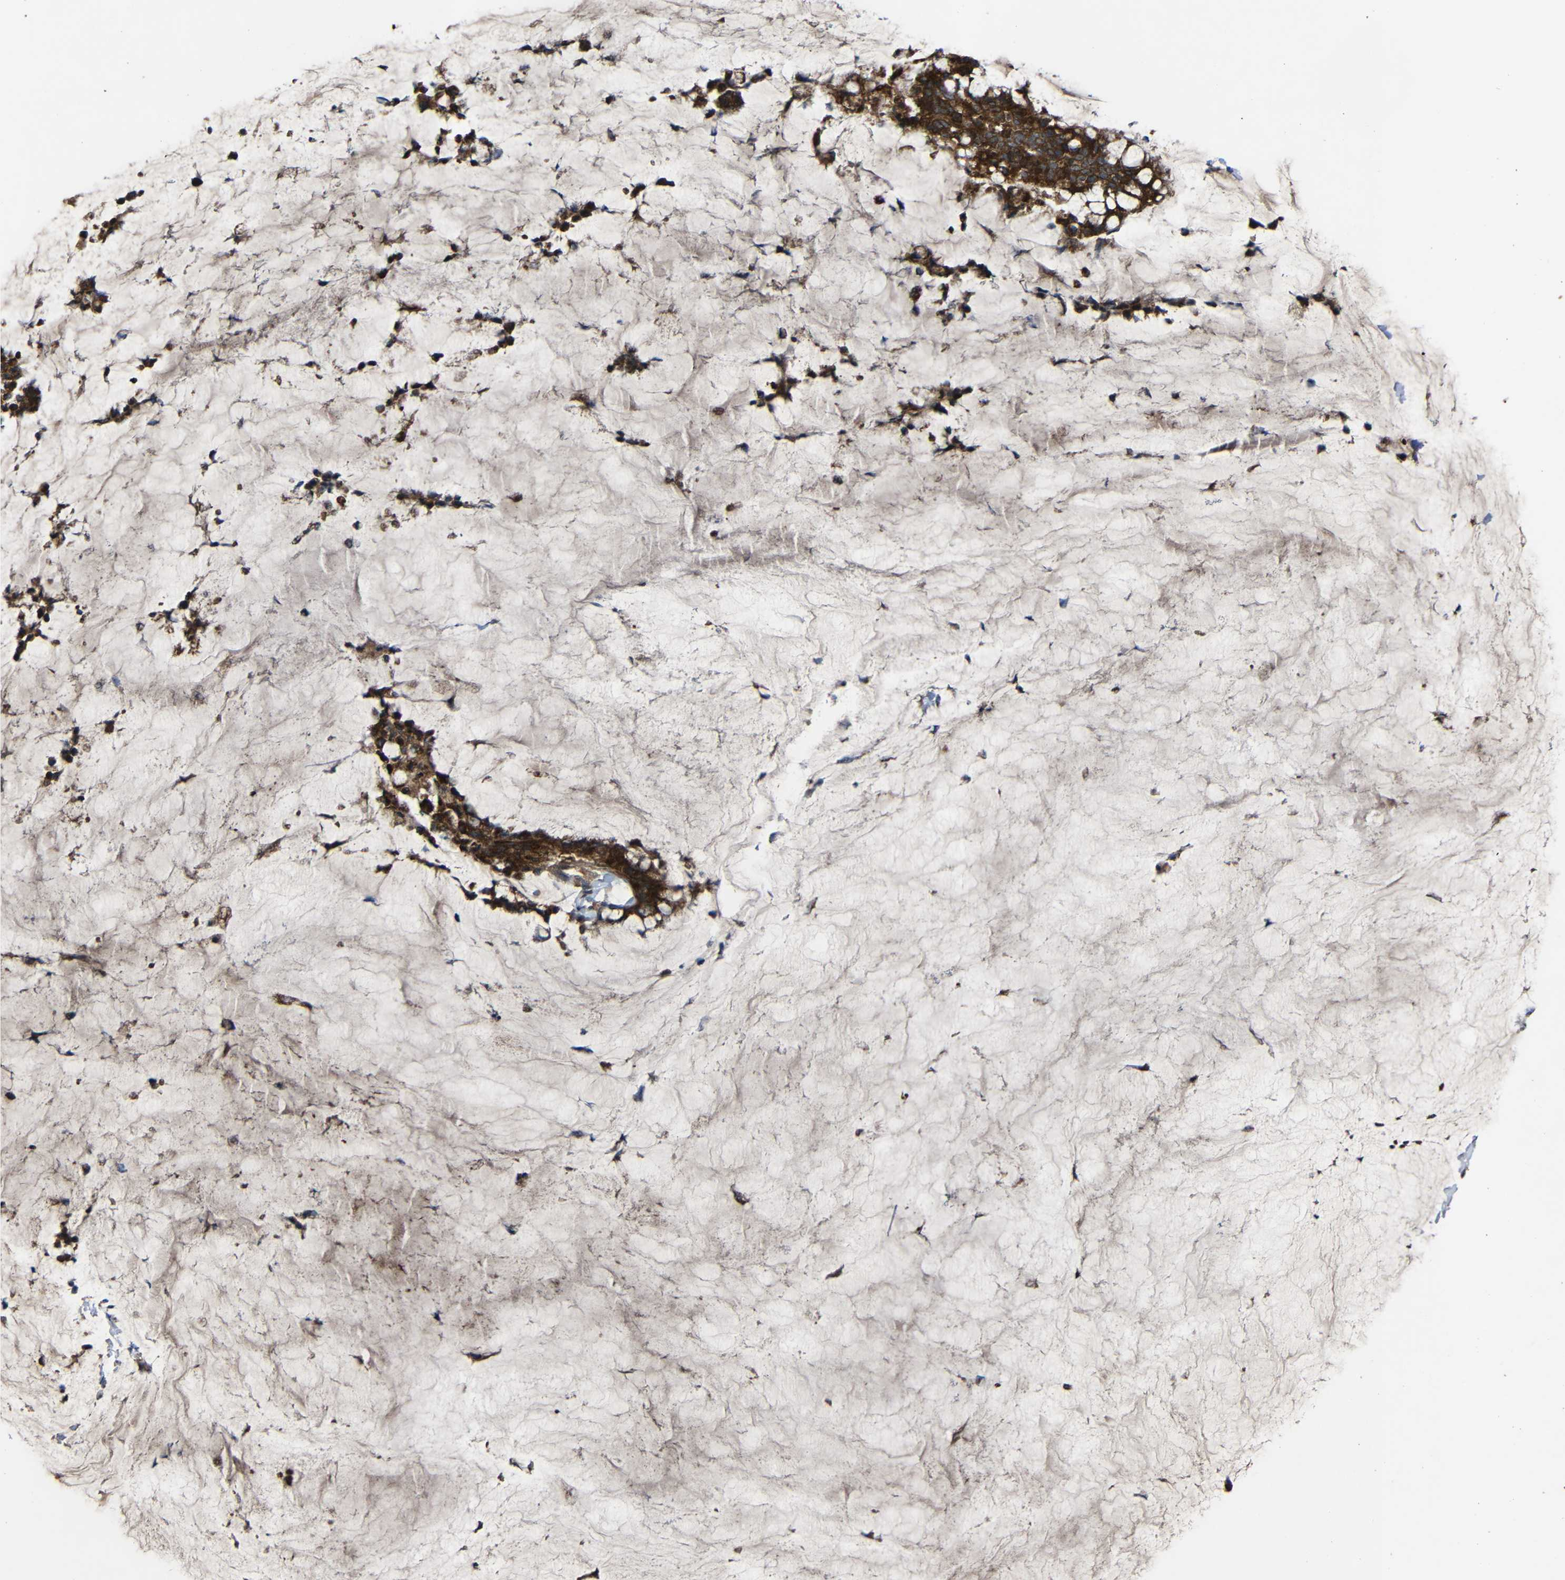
{"staining": {"intensity": "strong", "quantity": ">75%", "location": "cytoplasmic/membranous"}, "tissue": "pancreatic cancer", "cell_type": "Tumor cells", "image_type": "cancer", "snomed": [{"axis": "morphology", "description": "Adenocarcinoma, NOS"}, {"axis": "topography", "description": "Pancreas"}], "caption": "A micrograph showing strong cytoplasmic/membranous positivity in approximately >75% of tumor cells in pancreatic adenocarcinoma, as visualized by brown immunohistochemical staining.", "gene": "C1GALT1", "patient": {"sex": "male", "age": 41}}